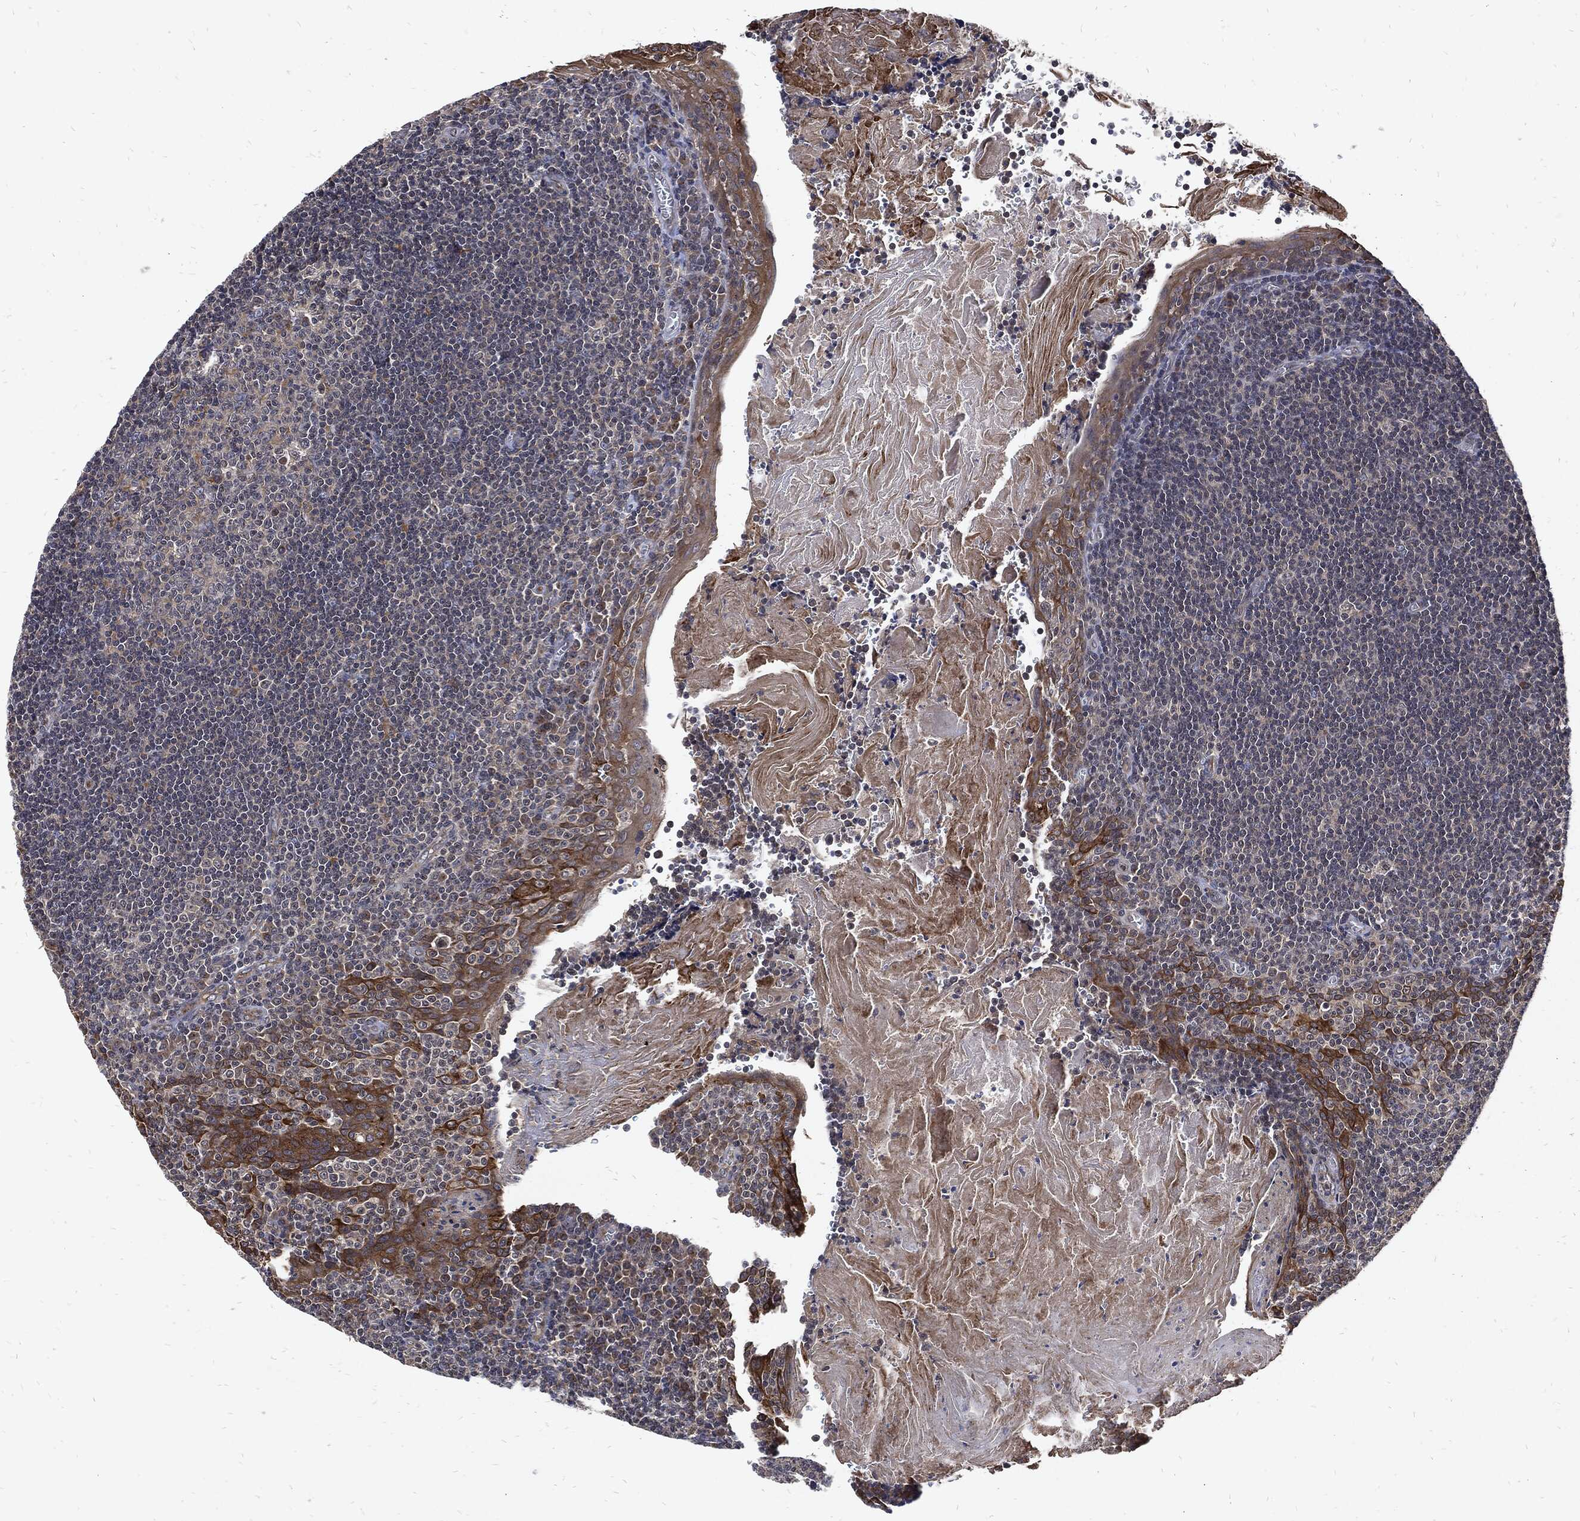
{"staining": {"intensity": "moderate", "quantity": "<25%", "location": "cytoplasmic/membranous"}, "tissue": "tonsil", "cell_type": "Germinal center cells", "image_type": "normal", "snomed": [{"axis": "morphology", "description": "Normal tissue, NOS"}, {"axis": "morphology", "description": "Inflammation, NOS"}, {"axis": "topography", "description": "Tonsil"}], "caption": "Moderate cytoplasmic/membranous expression for a protein is identified in about <25% of germinal center cells of unremarkable tonsil using immunohistochemistry.", "gene": "DCTN1", "patient": {"sex": "female", "age": 31}}